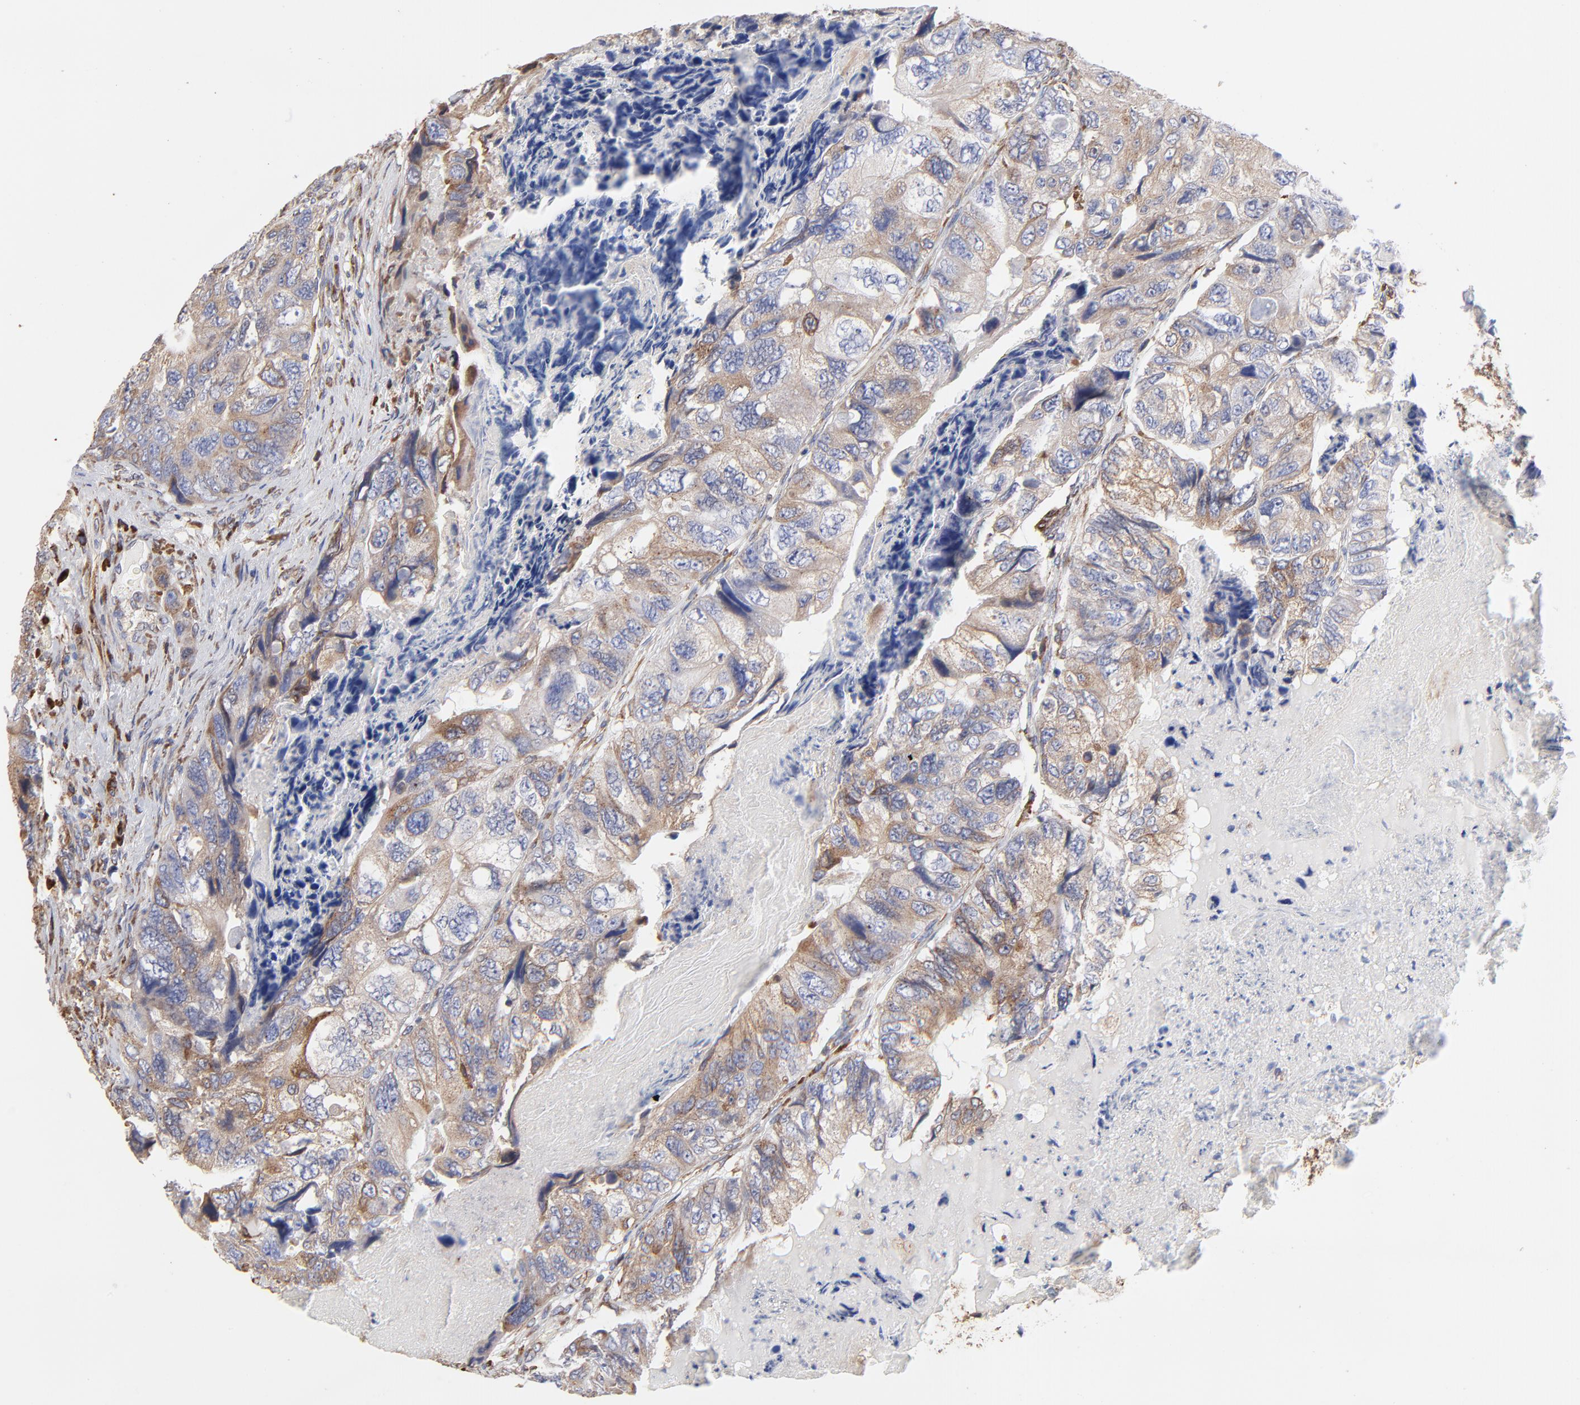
{"staining": {"intensity": "weak", "quantity": ">75%", "location": "cytoplasmic/membranous"}, "tissue": "colorectal cancer", "cell_type": "Tumor cells", "image_type": "cancer", "snomed": [{"axis": "morphology", "description": "Adenocarcinoma, NOS"}, {"axis": "topography", "description": "Rectum"}], "caption": "The histopathology image displays immunohistochemical staining of adenocarcinoma (colorectal). There is weak cytoplasmic/membranous staining is appreciated in approximately >75% of tumor cells.", "gene": "LMAN1", "patient": {"sex": "female", "age": 82}}